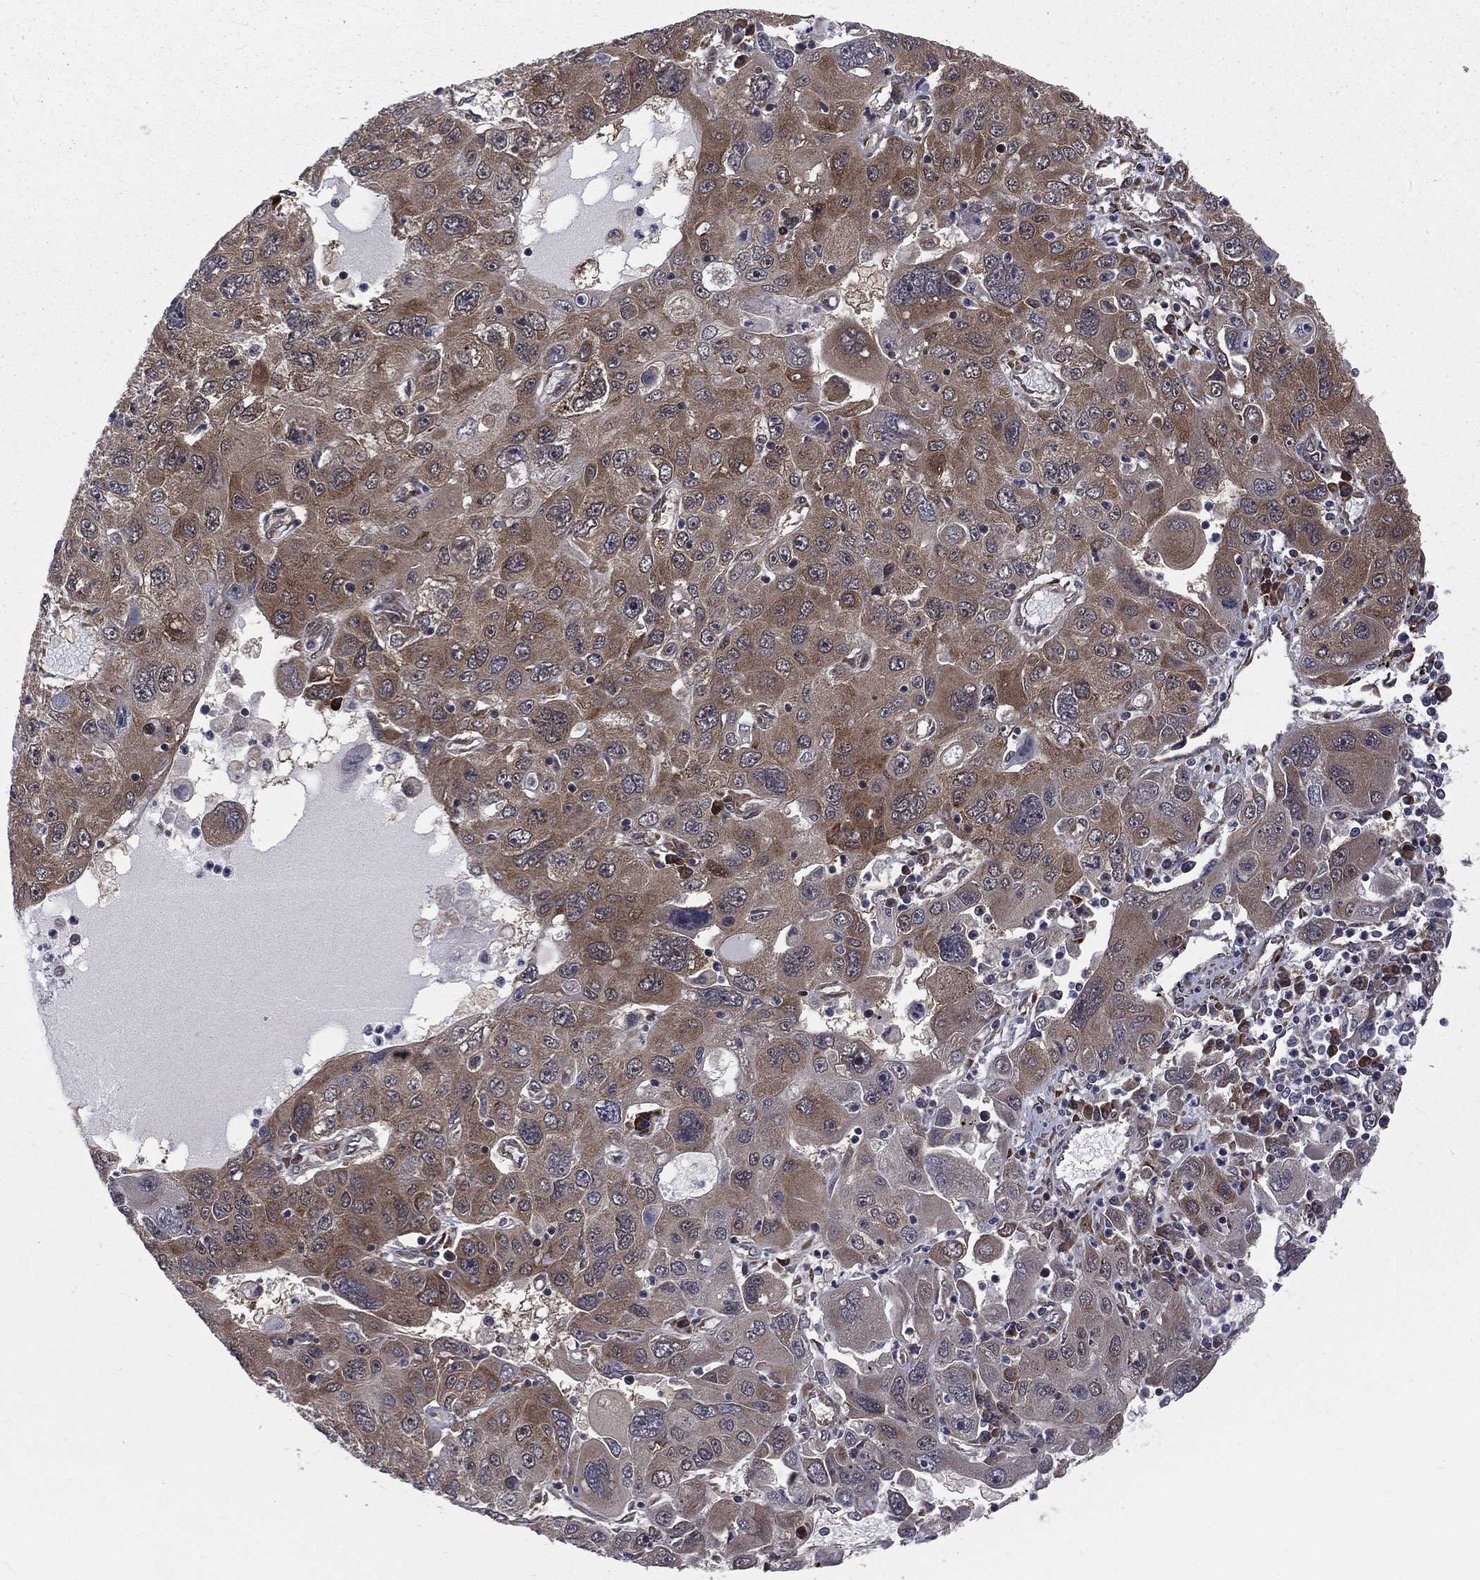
{"staining": {"intensity": "moderate", "quantity": "25%-75%", "location": "cytoplasmic/membranous"}, "tissue": "stomach cancer", "cell_type": "Tumor cells", "image_type": "cancer", "snomed": [{"axis": "morphology", "description": "Adenocarcinoma, NOS"}, {"axis": "topography", "description": "Stomach"}], "caption": "Adenocarcinoma (stomach) stained with a brown dye demonstrates moderate cytoplasmic/membranous positive positivity in approximately 25%-75% of tumor cells.", "gene": "ARL3", "patient": {"sex": "male", "age": 56}}